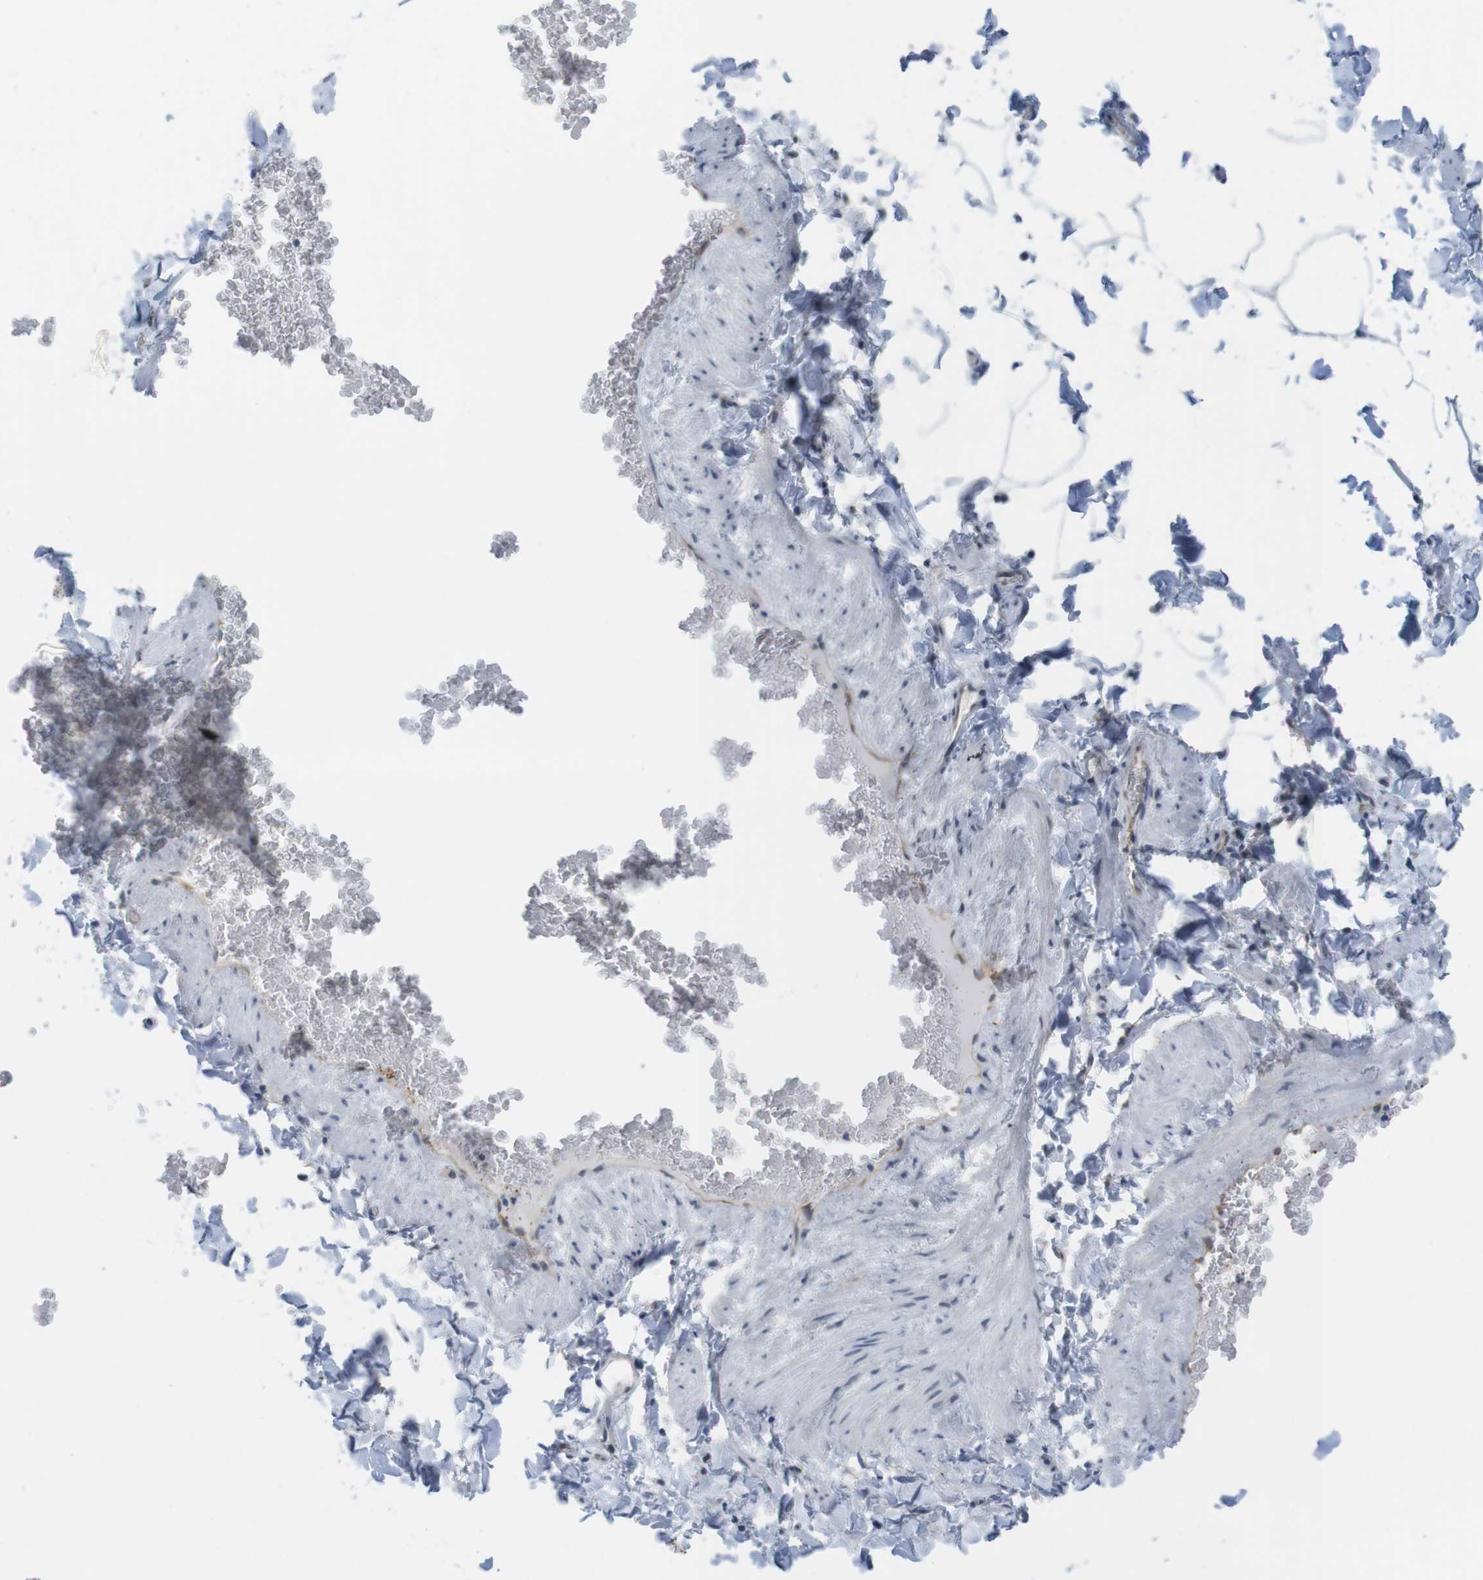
{"staining": {"intensity": "negative", "quantity": "none", "location": "none"}, "tissue": "adipose tissue", "cell_type": "Adipocytes", "image_type": "normal", "snomed": [{"axis": "morphology", "description": "Normal tissue, NOS"}, {"axis": "topography", "description": "Vascular tissue"}], "caption": "This is an immunohistochemistry (IHC) photomicrograph of unremarkable human adipose tissue. There is no positivity in adipocytes.", "gene": "CASP2", "patient": {"sex": "male", "age": 41}}